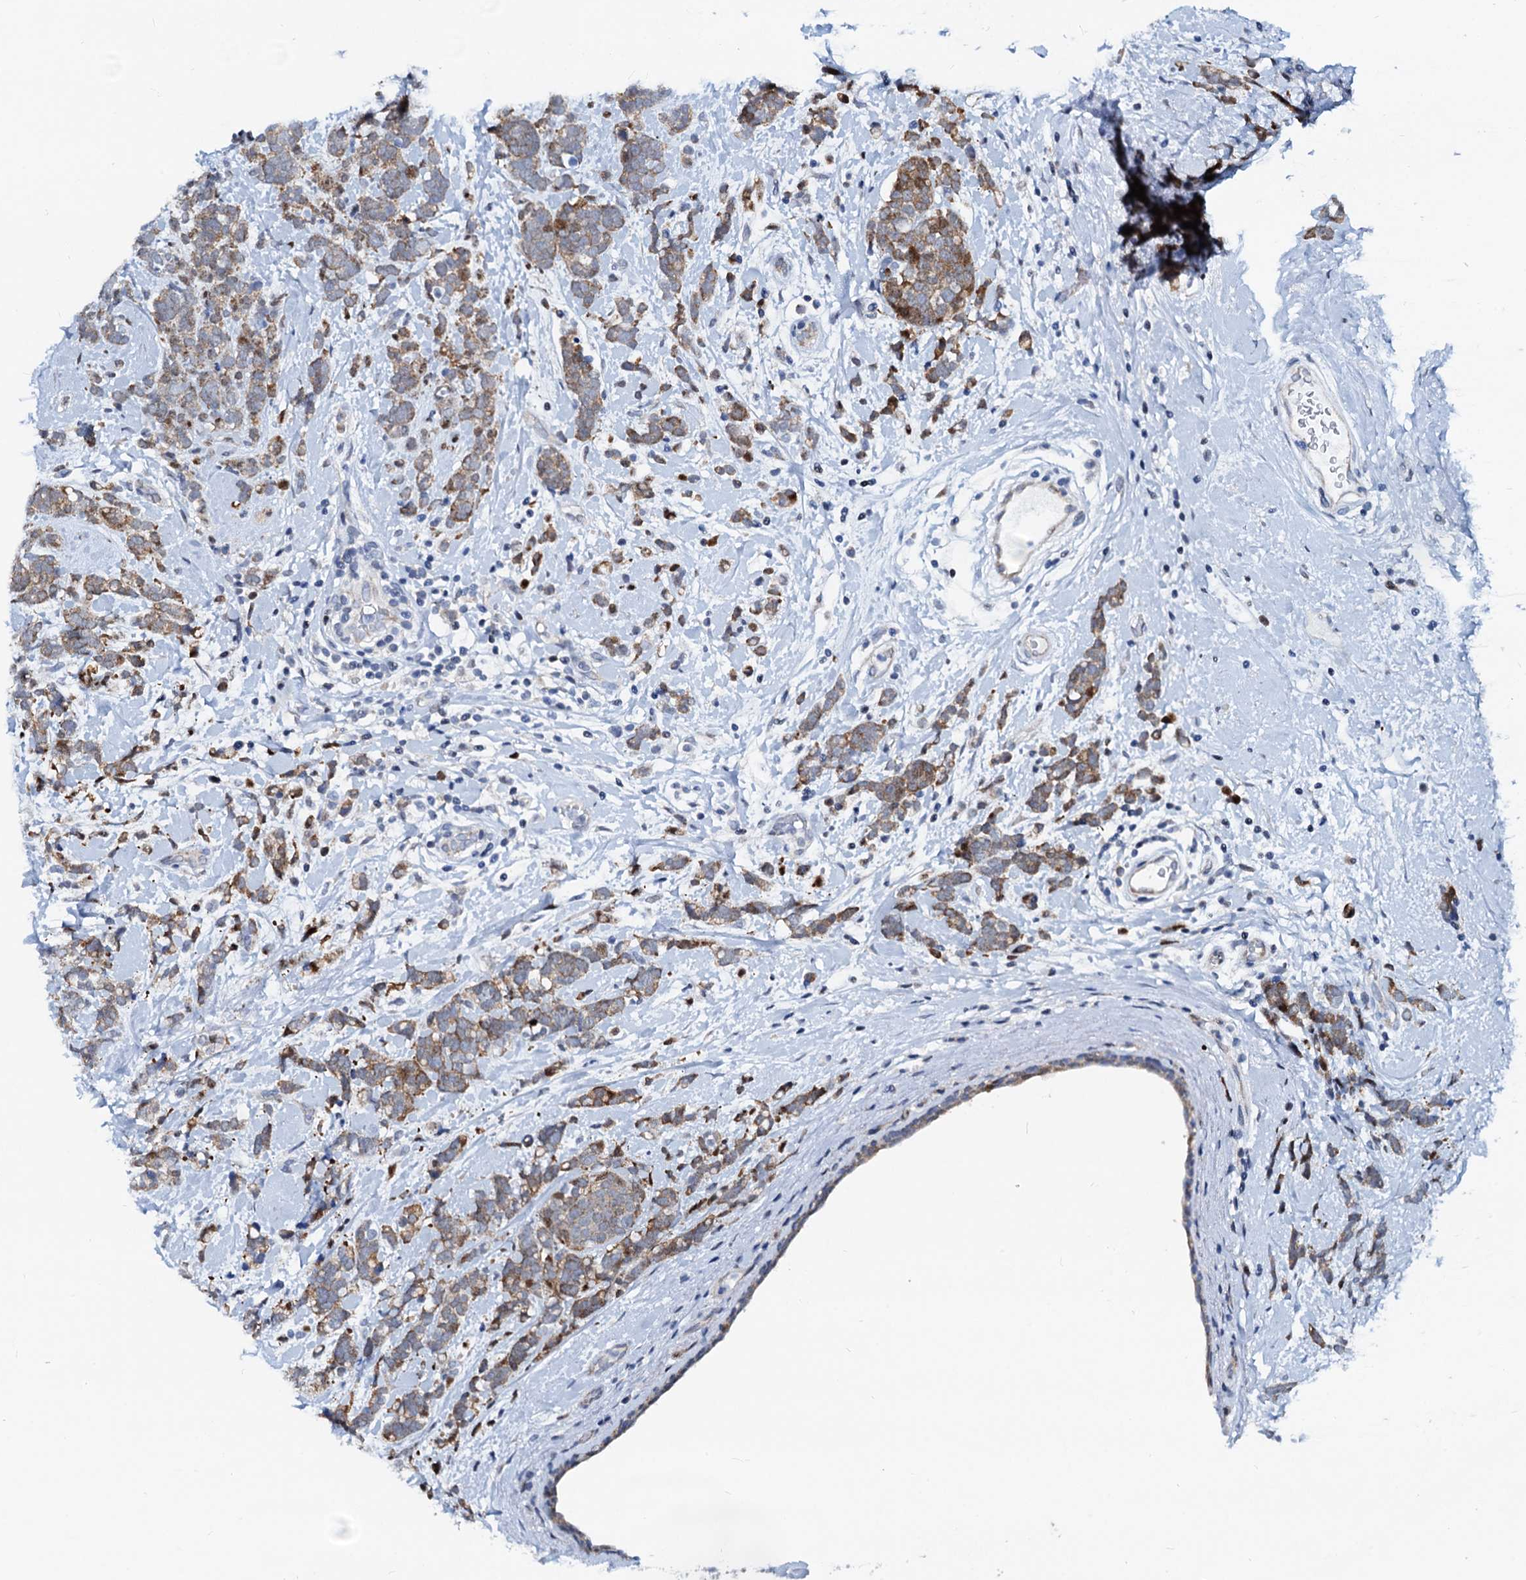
{"staining": {"intensity": "moderate", "quantity": ">75%", "location": "cytoplasmic/membranous"}, "tissue": "breast cancer", "cell_type": "Tumor cells", "image_type": "cancer", "snomed": [{"axis": "morphology", "description": "Lobular carcinoma"}, {"axis": "topography", "description": "Breast"}], "caption": "About >75% of tumor cells in breast lobular carcinoma display moderate cytoplasmic/membranous protein staining as visualized by brown immunohistochemical staining.", "gene": "PTGES3", "patient": {"sex": "female", "age": 58}}